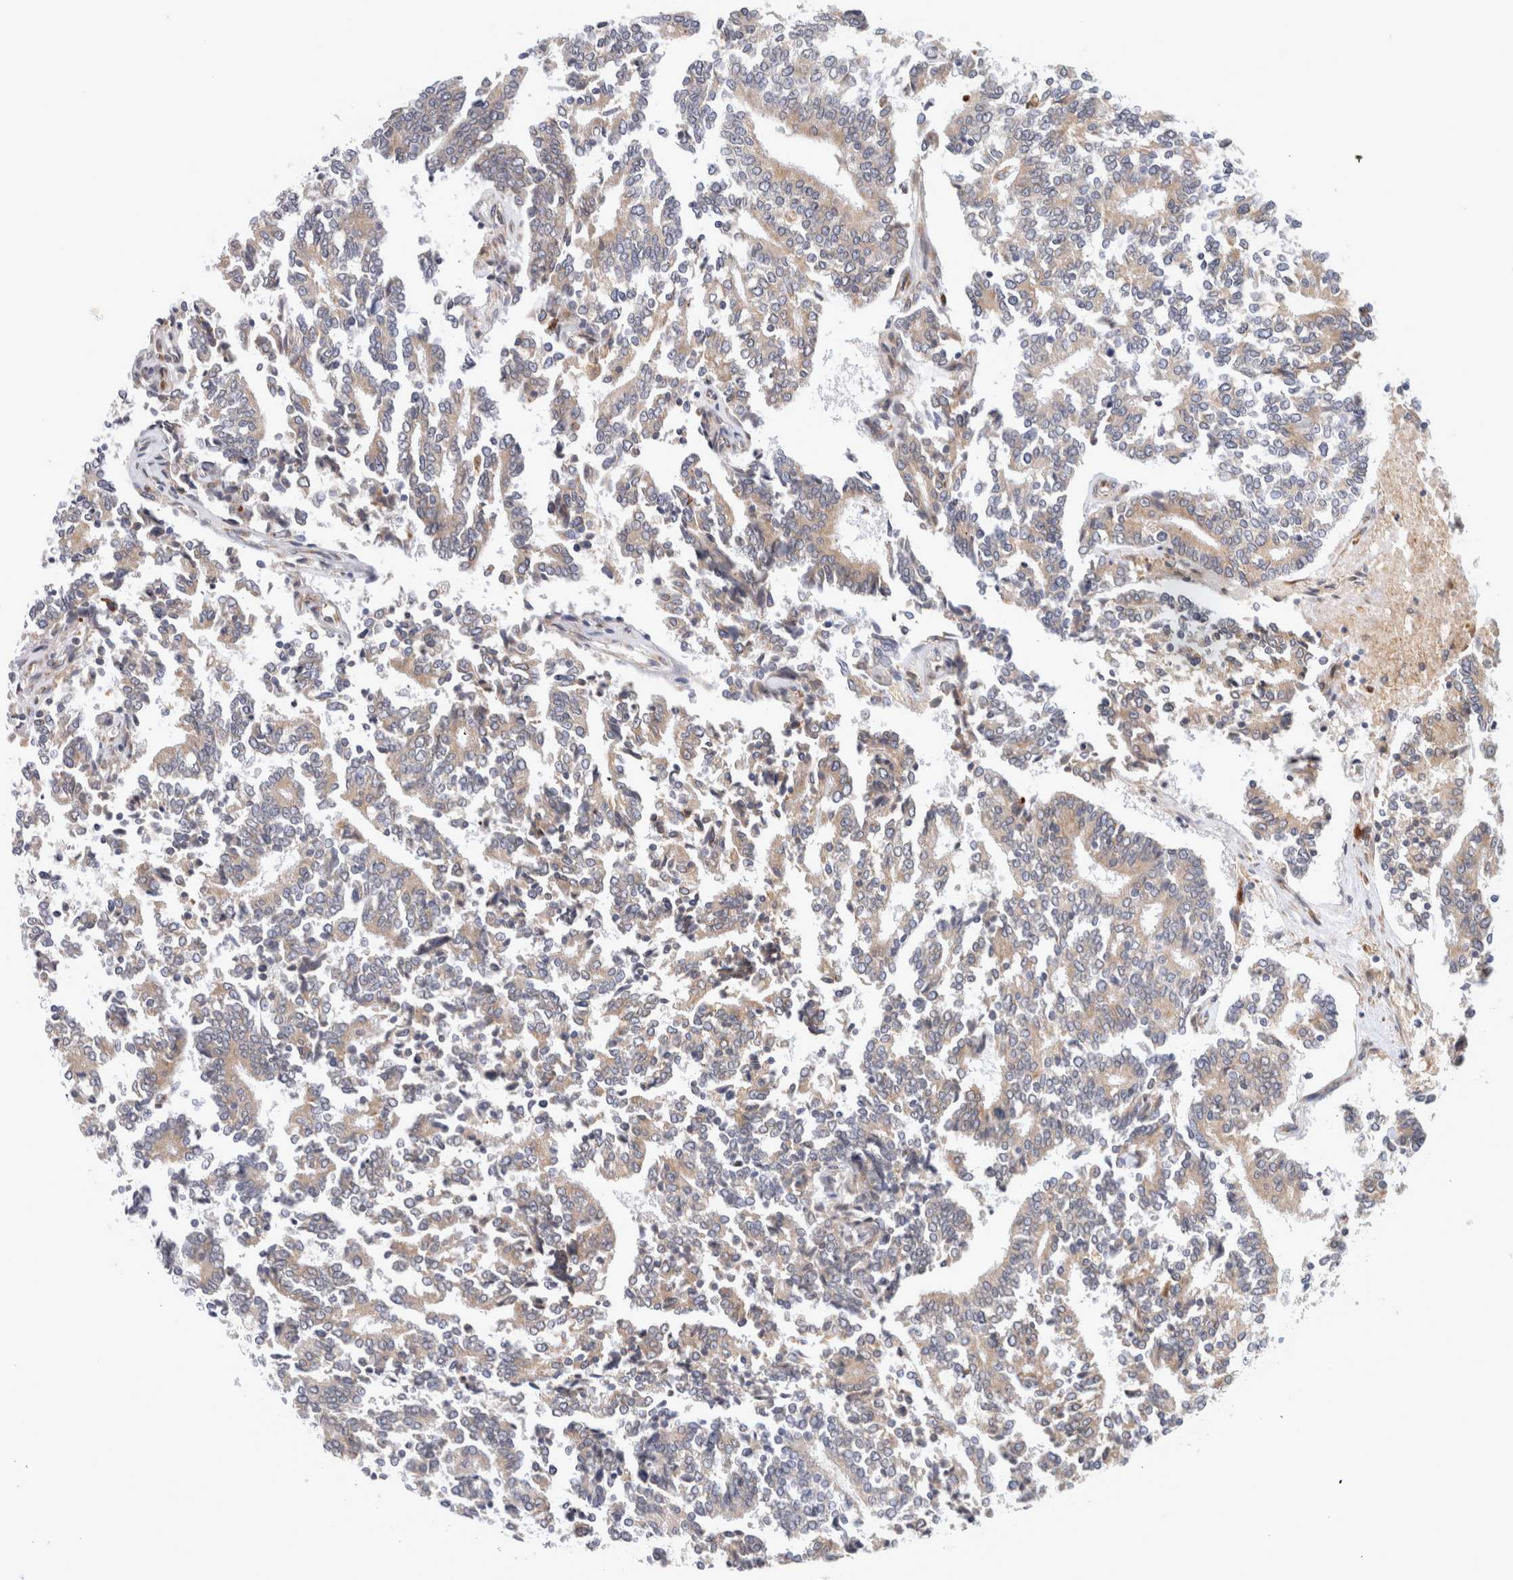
{"staining": {"intensity": "weak", "quantity": "<25%", "location": "cytoplasmic/membranous"}, "tissue": "prostate cancer", "cell_type": "Tumor cells", "image_type": "cancer", "snomed": [{"axis": "morphology", "description": "Normal tissue, NOS"}, {"axis": "morphology", "description": "Adenocarcinoma, High grade"}, {"axis": "topography", "description": "Prostate"}, {"axis": "topography", "description": "Seminal veicle"}], "caption": "IHC micrograph of neoplastic tissue: human prostate high-grade adenocarcinoma stained with DAB (3,3'-diaminobenzidine) demonstrates no significant protein positivity in tumor cells.", "gene": "RPN2", "patient": {"sex": "male", "age": 55}}